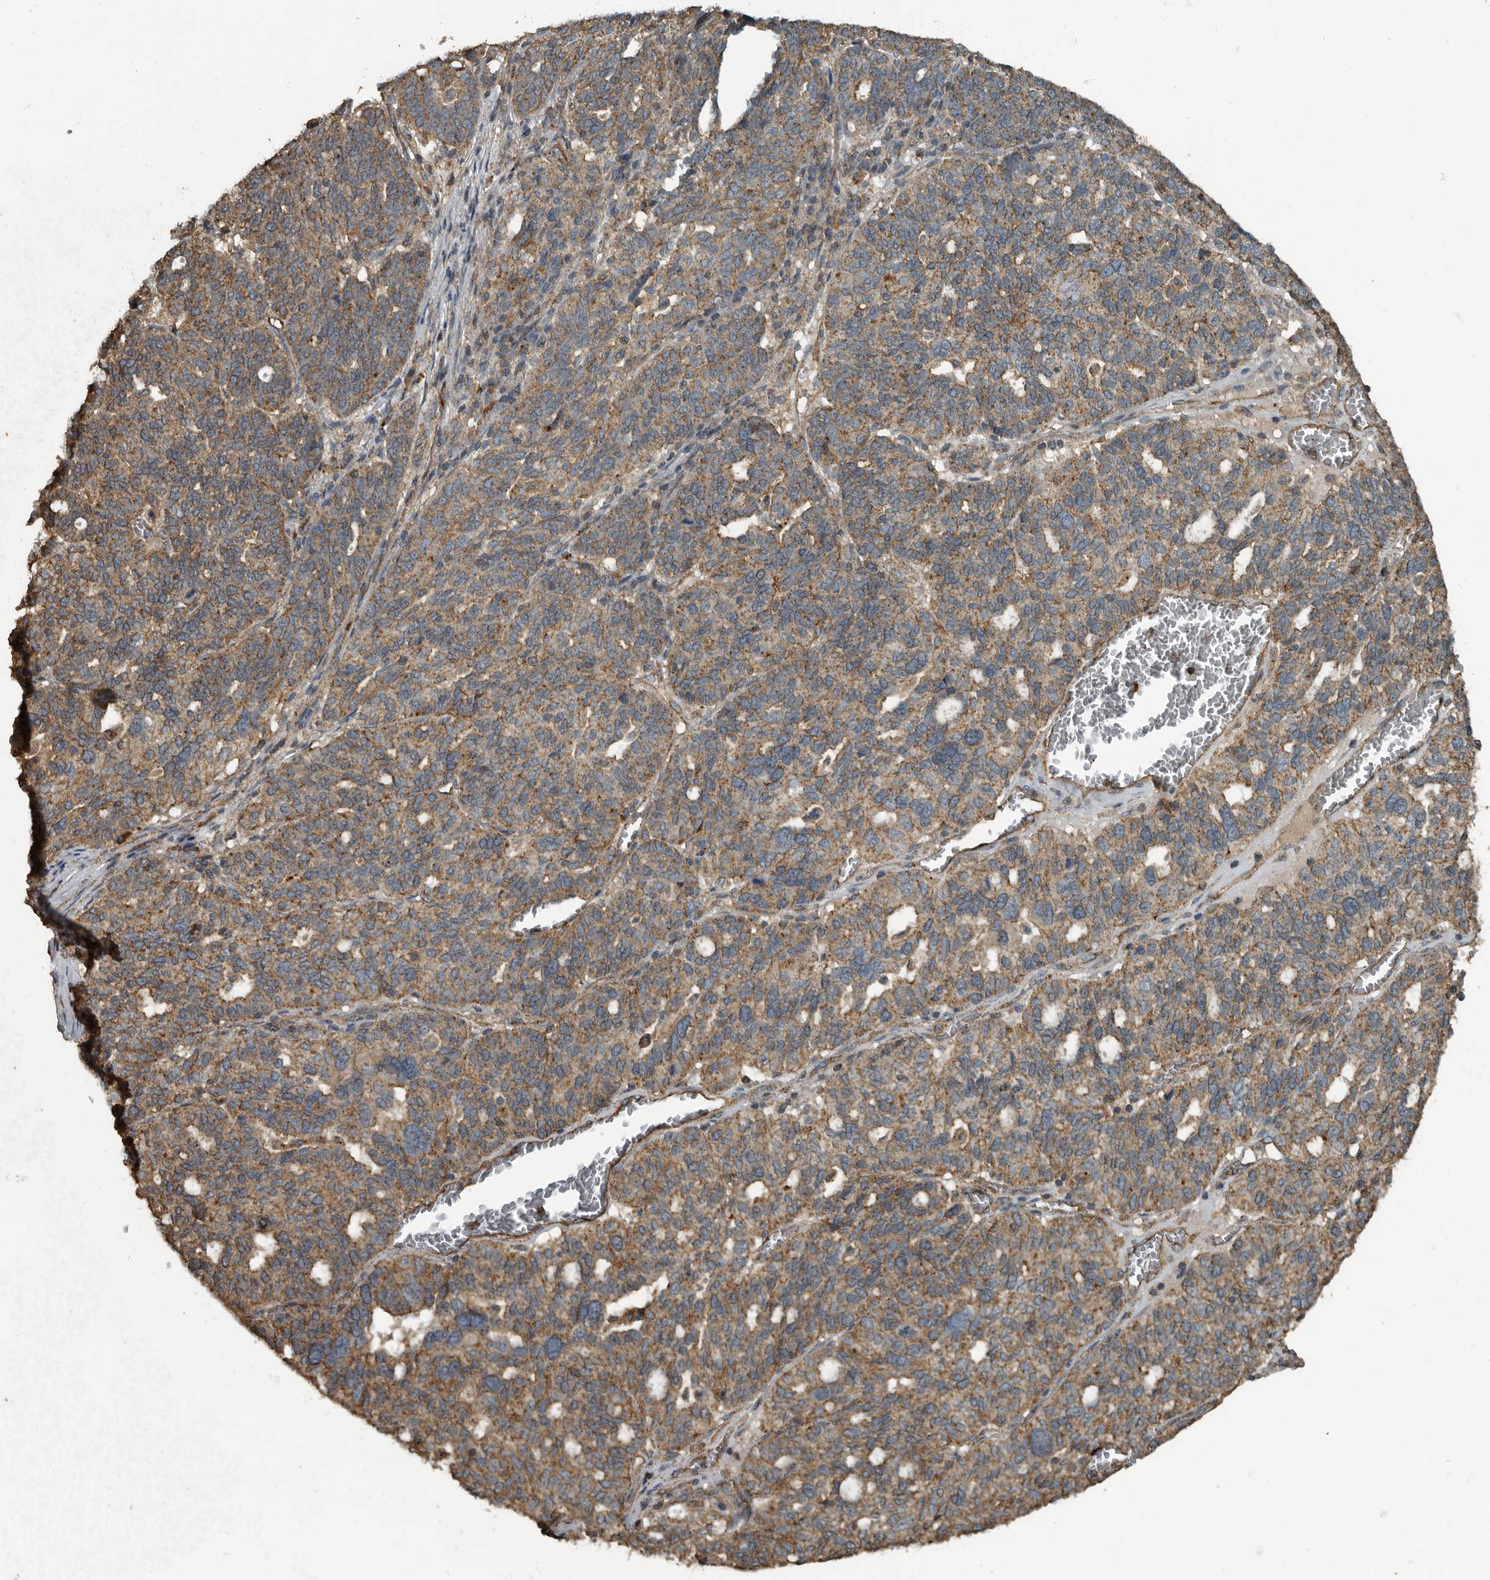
{"staining": {"intensity": "moderate", "quantity": ">75%", "location": "cytoplasmic/membranous"}, "tissue": "ovarian cancer", "cell_type": "Tumor cells", "image_type": "cancer", "snomed": [{"axis": "morphology", "description": "Cystadenocarcinoma, serous, NOS"}, {"axis": "topography", "description": "Ovary"}], "caption": "The histopathology image shows staining of ovarian cancer (serous cystadenocarcinoma), revealing moderate cytoplasmic/membranous protein expression (brown color) within tumor cells.", "gene": "IL15RA", "patient": {"sex": "female", "age": 59}}